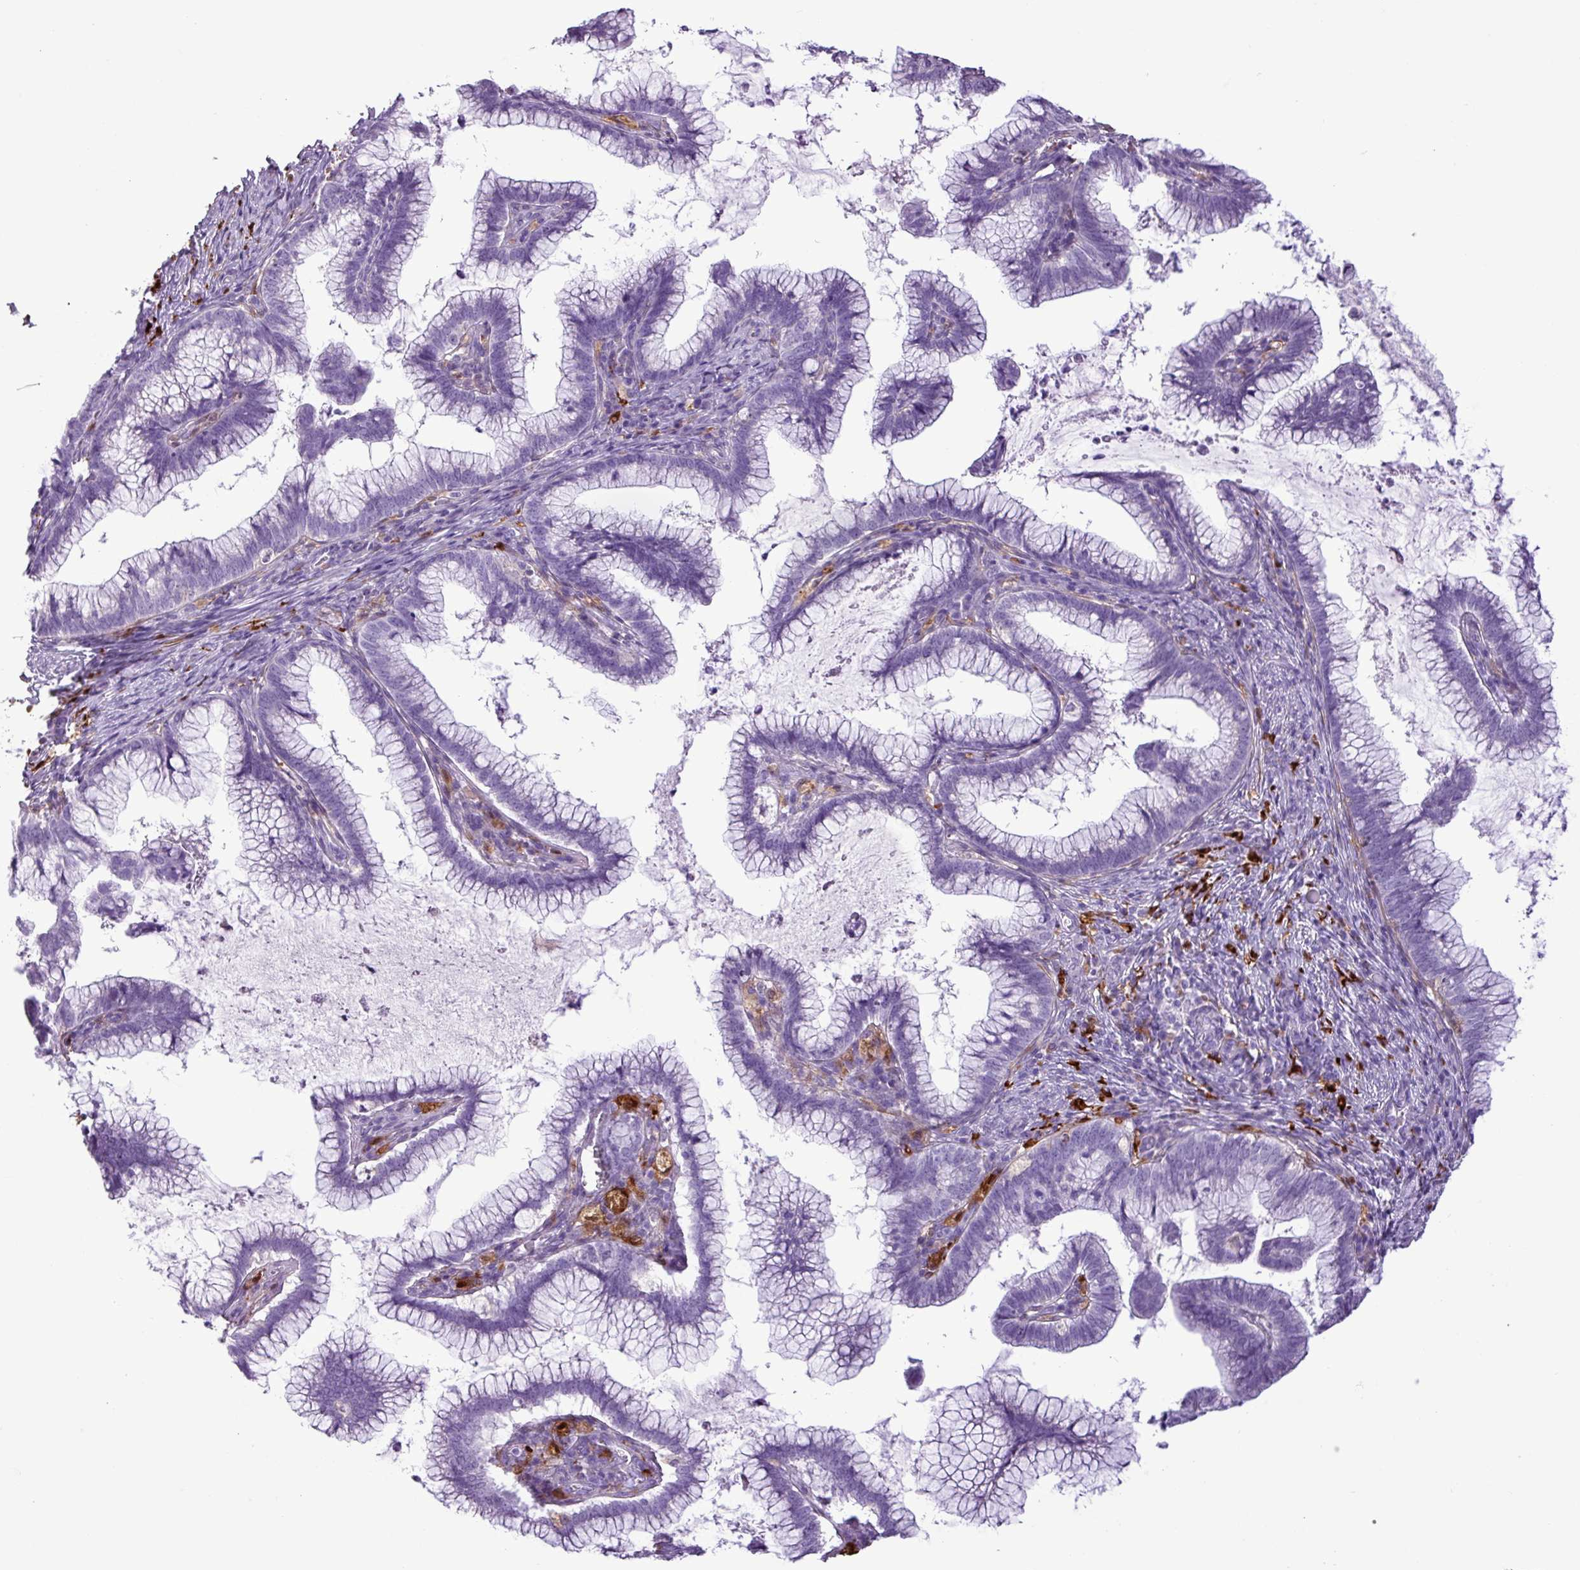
{"staining": {"intensity": "negative", "quantity": "none", "location": "none"}, "tissue": "cervical cancer", "cell_type": "Tumor cells", "image_type": "cancer", "snomed": [{"axis": "morphology", "description": "Adenocarcinoma, NOS"}, {"axis": "topography", "description": "Cervix"}], "caption": "DAB immunohistochemical staining of human cervical cancer (adenocarcinoma) demonstrates no significant positivity in tumor cells.", "gene": "TMEM200C", "patient": {"sex": "female", "age": 36}}